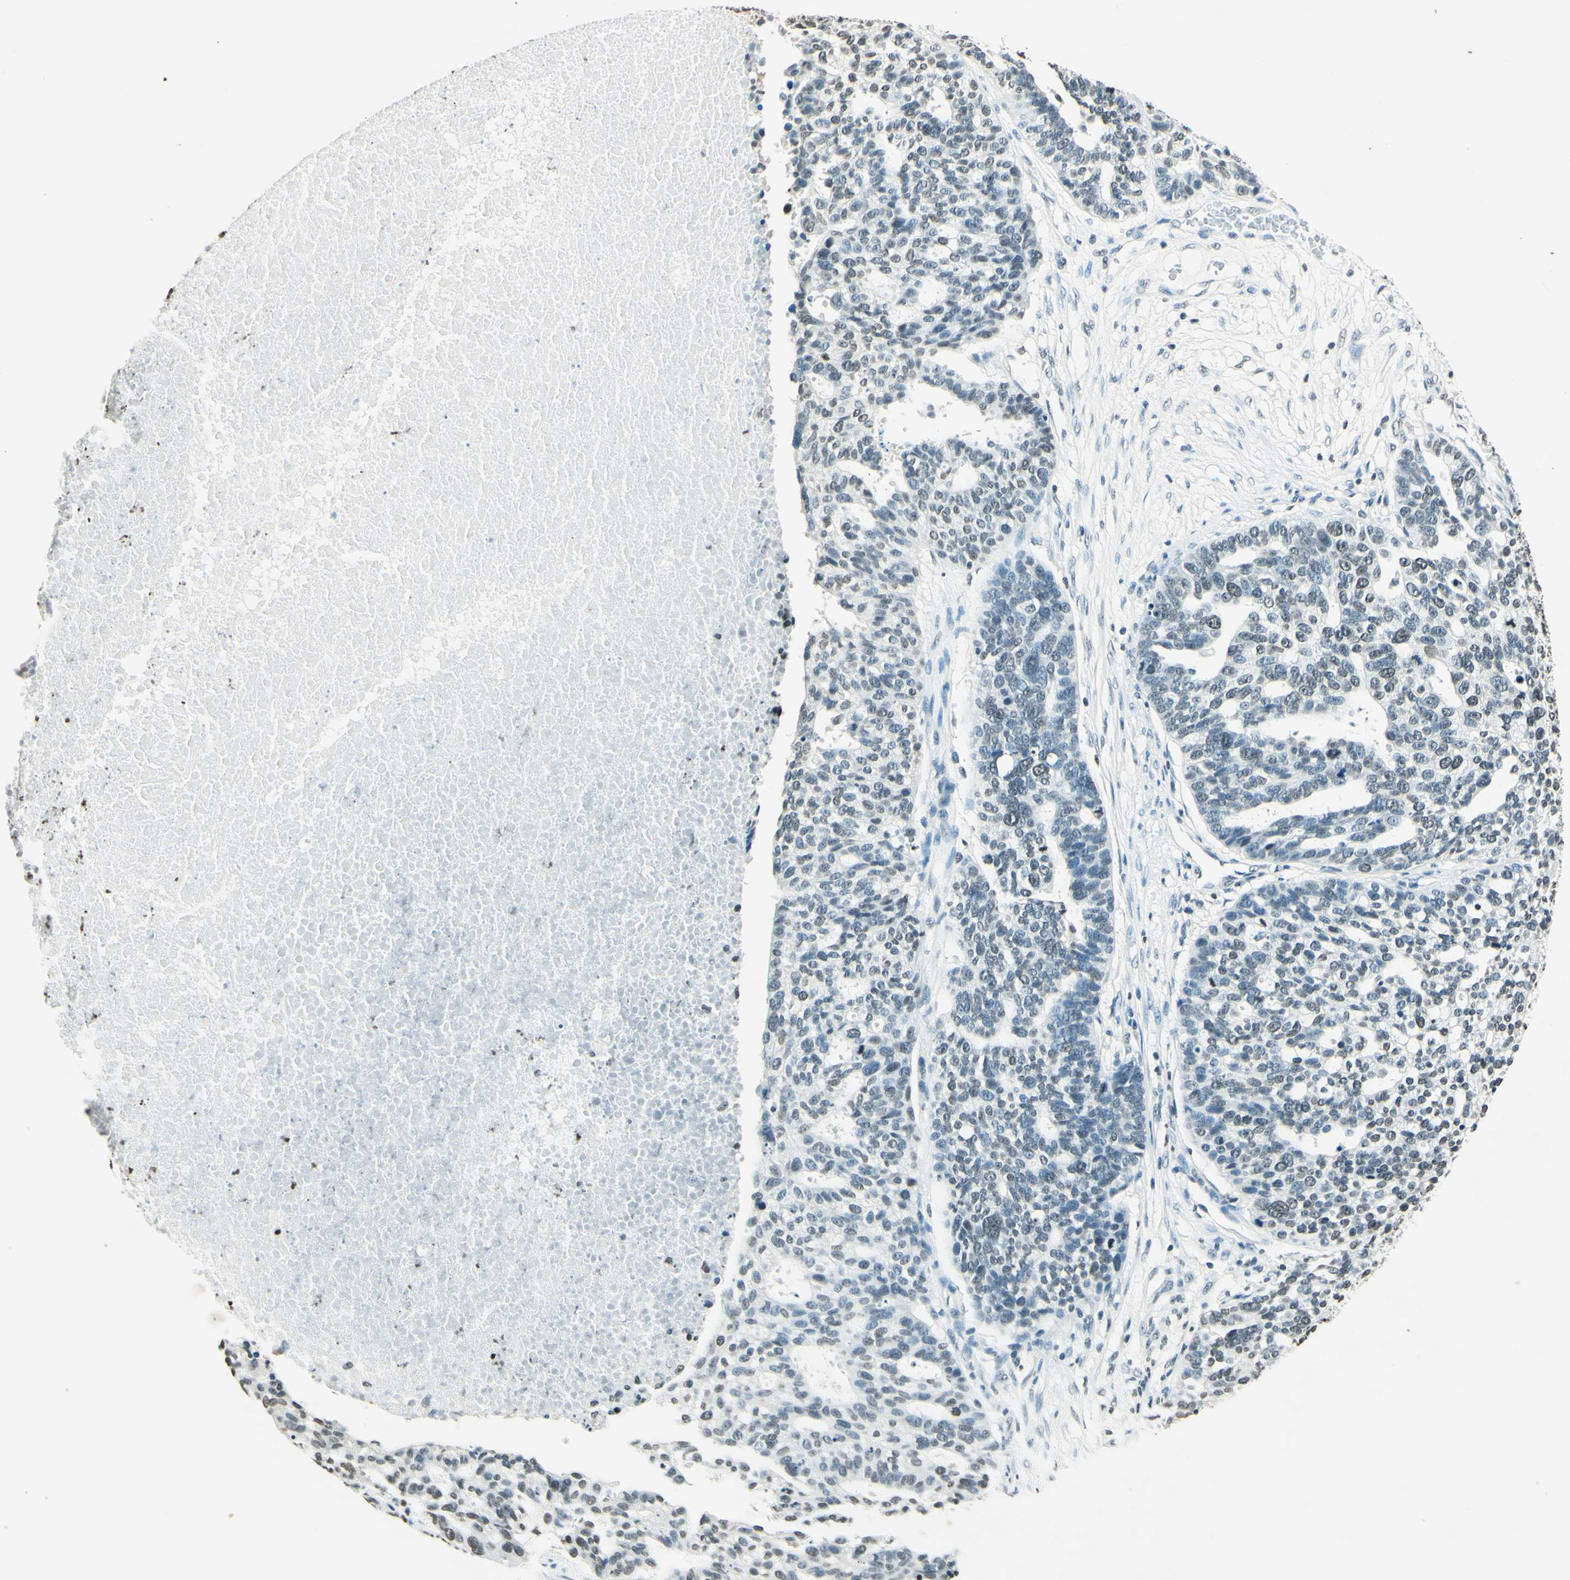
{"staining": {"intensity": "weak", "quantity": "25%-75%", "location": "nuclear"}, "tissue": "ovarian cancer", "cell_type": "Tumor cells", "image_type": "cancer", "snomed": [{"axis": "morphology", "description": "Cystadenocarcinoma, serous, NOS"}, {"axis": "topography", "description": "Ovary"}], "caption": "IHC staining of ovarian cancer, which reveals low levels of weak nuclear positivity in approximately 25%-75% of tumor cells indicating weak nuclear protein staining. The staining was performed using DAB (brown) for protein detection and nuclei were counterstained in hematoxylin (blue).", "gene": "MSH2", "patient": {"sex": "female", "age": 59}}